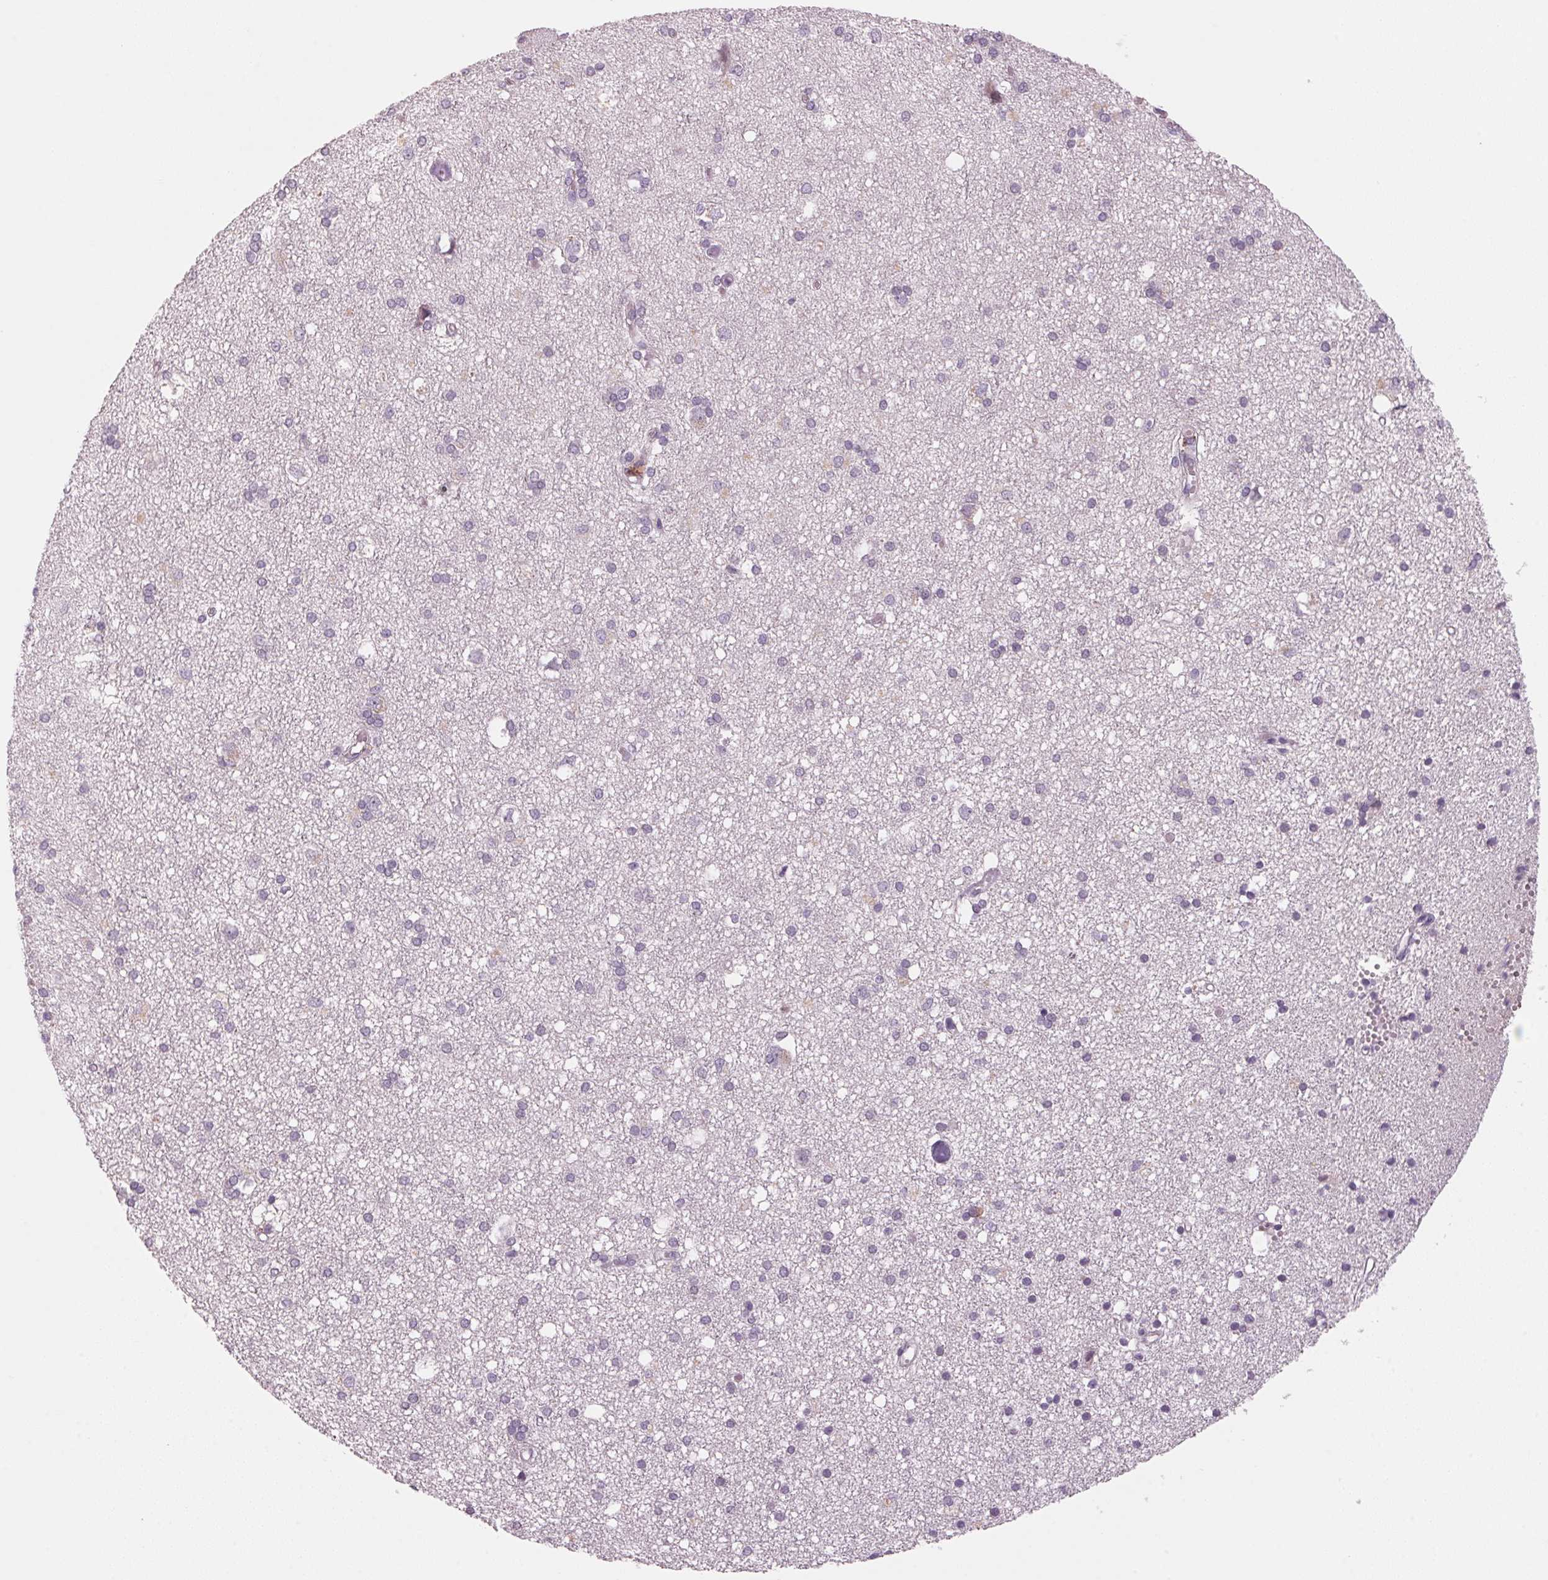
{"staining": {"intensity": "negative", "quantity": "none", "location": "none"}, "tissue": "cerebral cortex", "cell_type": "Endothelial cells", "image_type": "normal", "snomed": [{"axis": "morphology", "description": "Normal tissue, NOS"}, {"axis": "morphology", "description": "Glioma, malignant, High grade"}, {"axis": "topography", "description": "Cerebral cortex"}], "caption": "The histopathology image shows no staining of endothelial cells in benign cerebral cortex.", "gene": "ADAM20", "patient": {"sex": "male", "age": 71}}